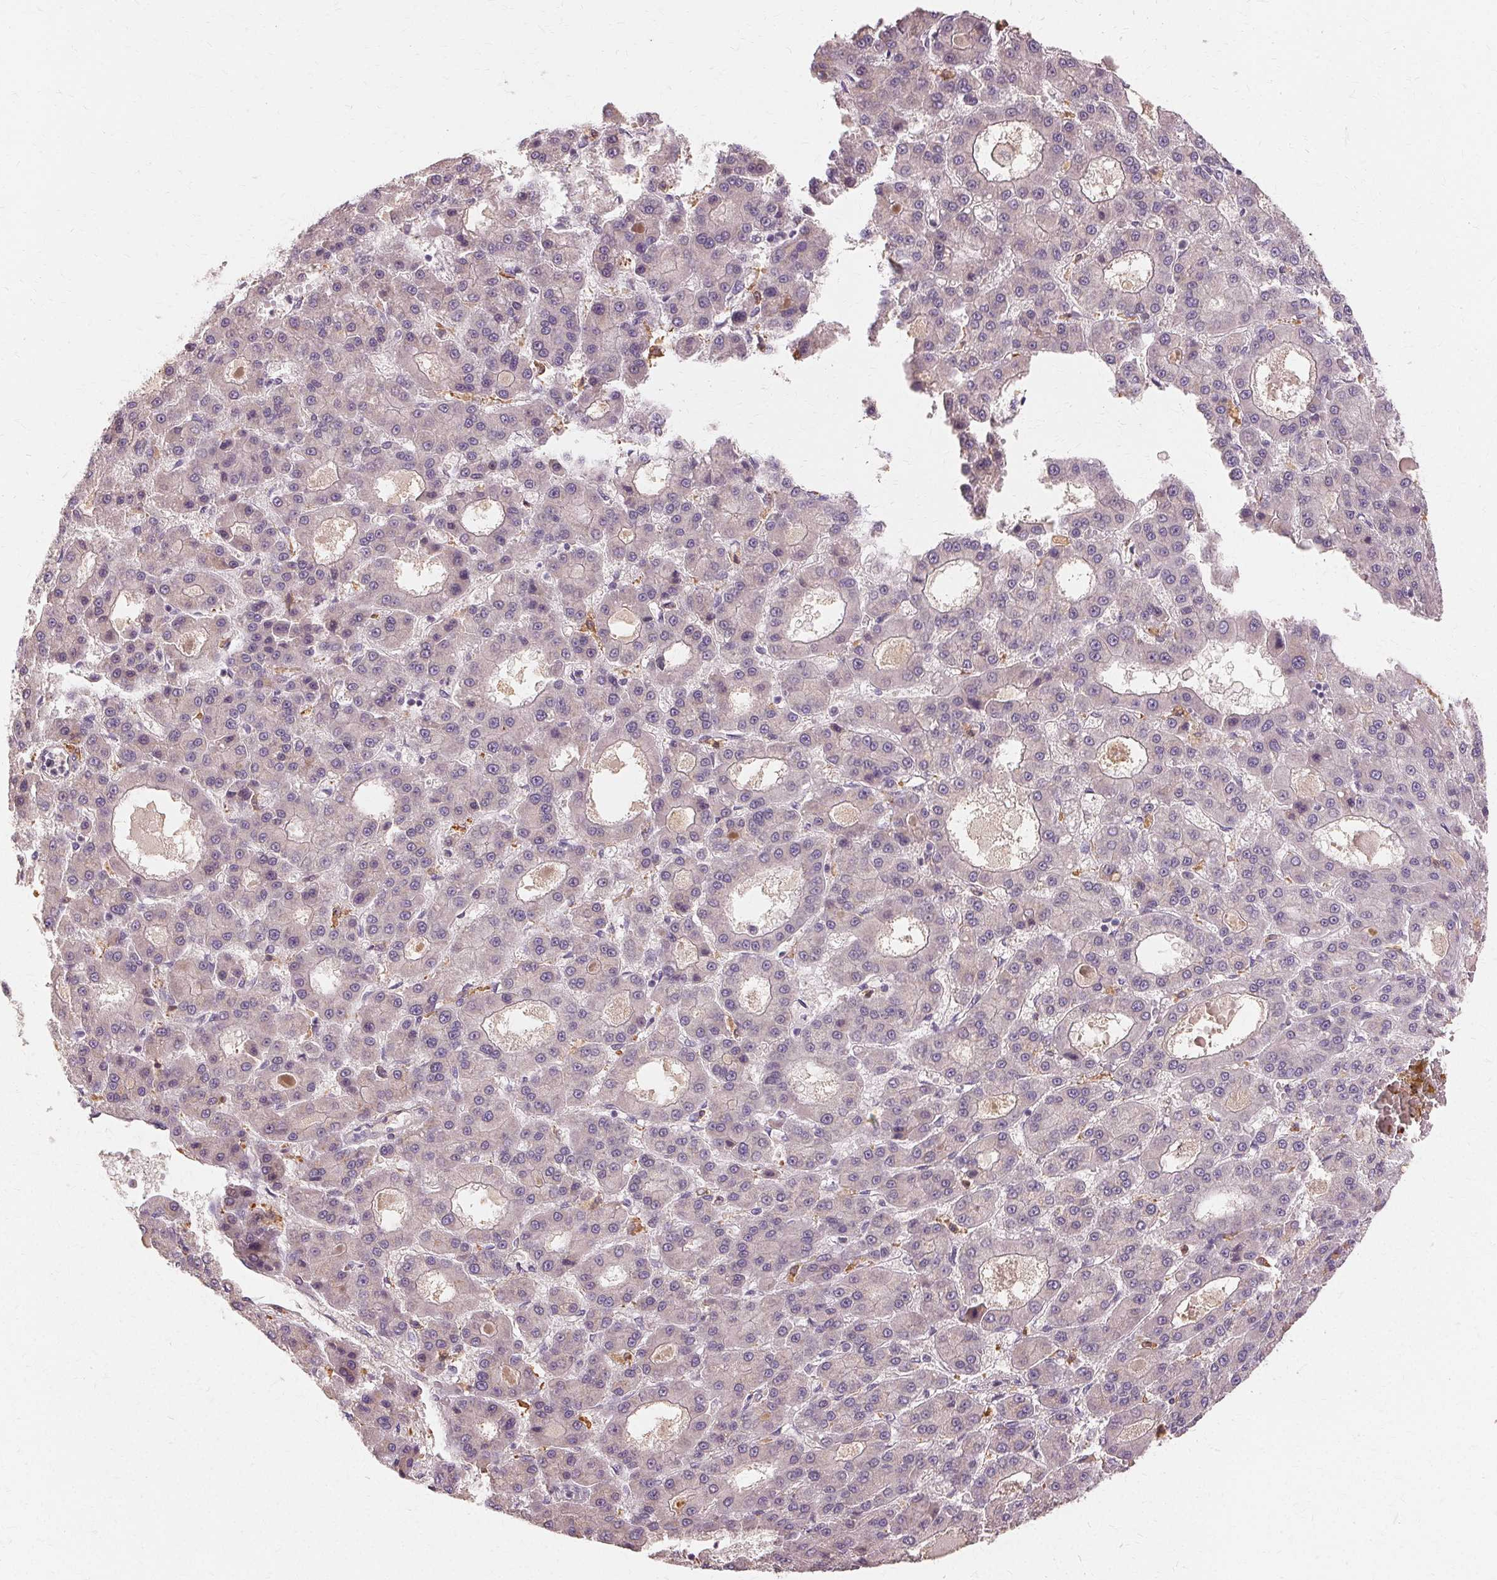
{"staining": {"intensity": "negative", "quantity": "none", "location": "none"}, "tissue": "liver cancer", "cell_type": "Tumor cells", "image_type": "cancer", "snomed": [{"axis": "morphology", "description": "Carcinoma, Hepatocellular, NOS"}, {"axis": "topography", "description": "Liver"}], "caption": "Liver hepatocellular carcinoma stained for a protein using IHC demonstrates no staining tumor cells.", "gene": "IFNGR1", "patient": {"sex": "male", "age": 70}}